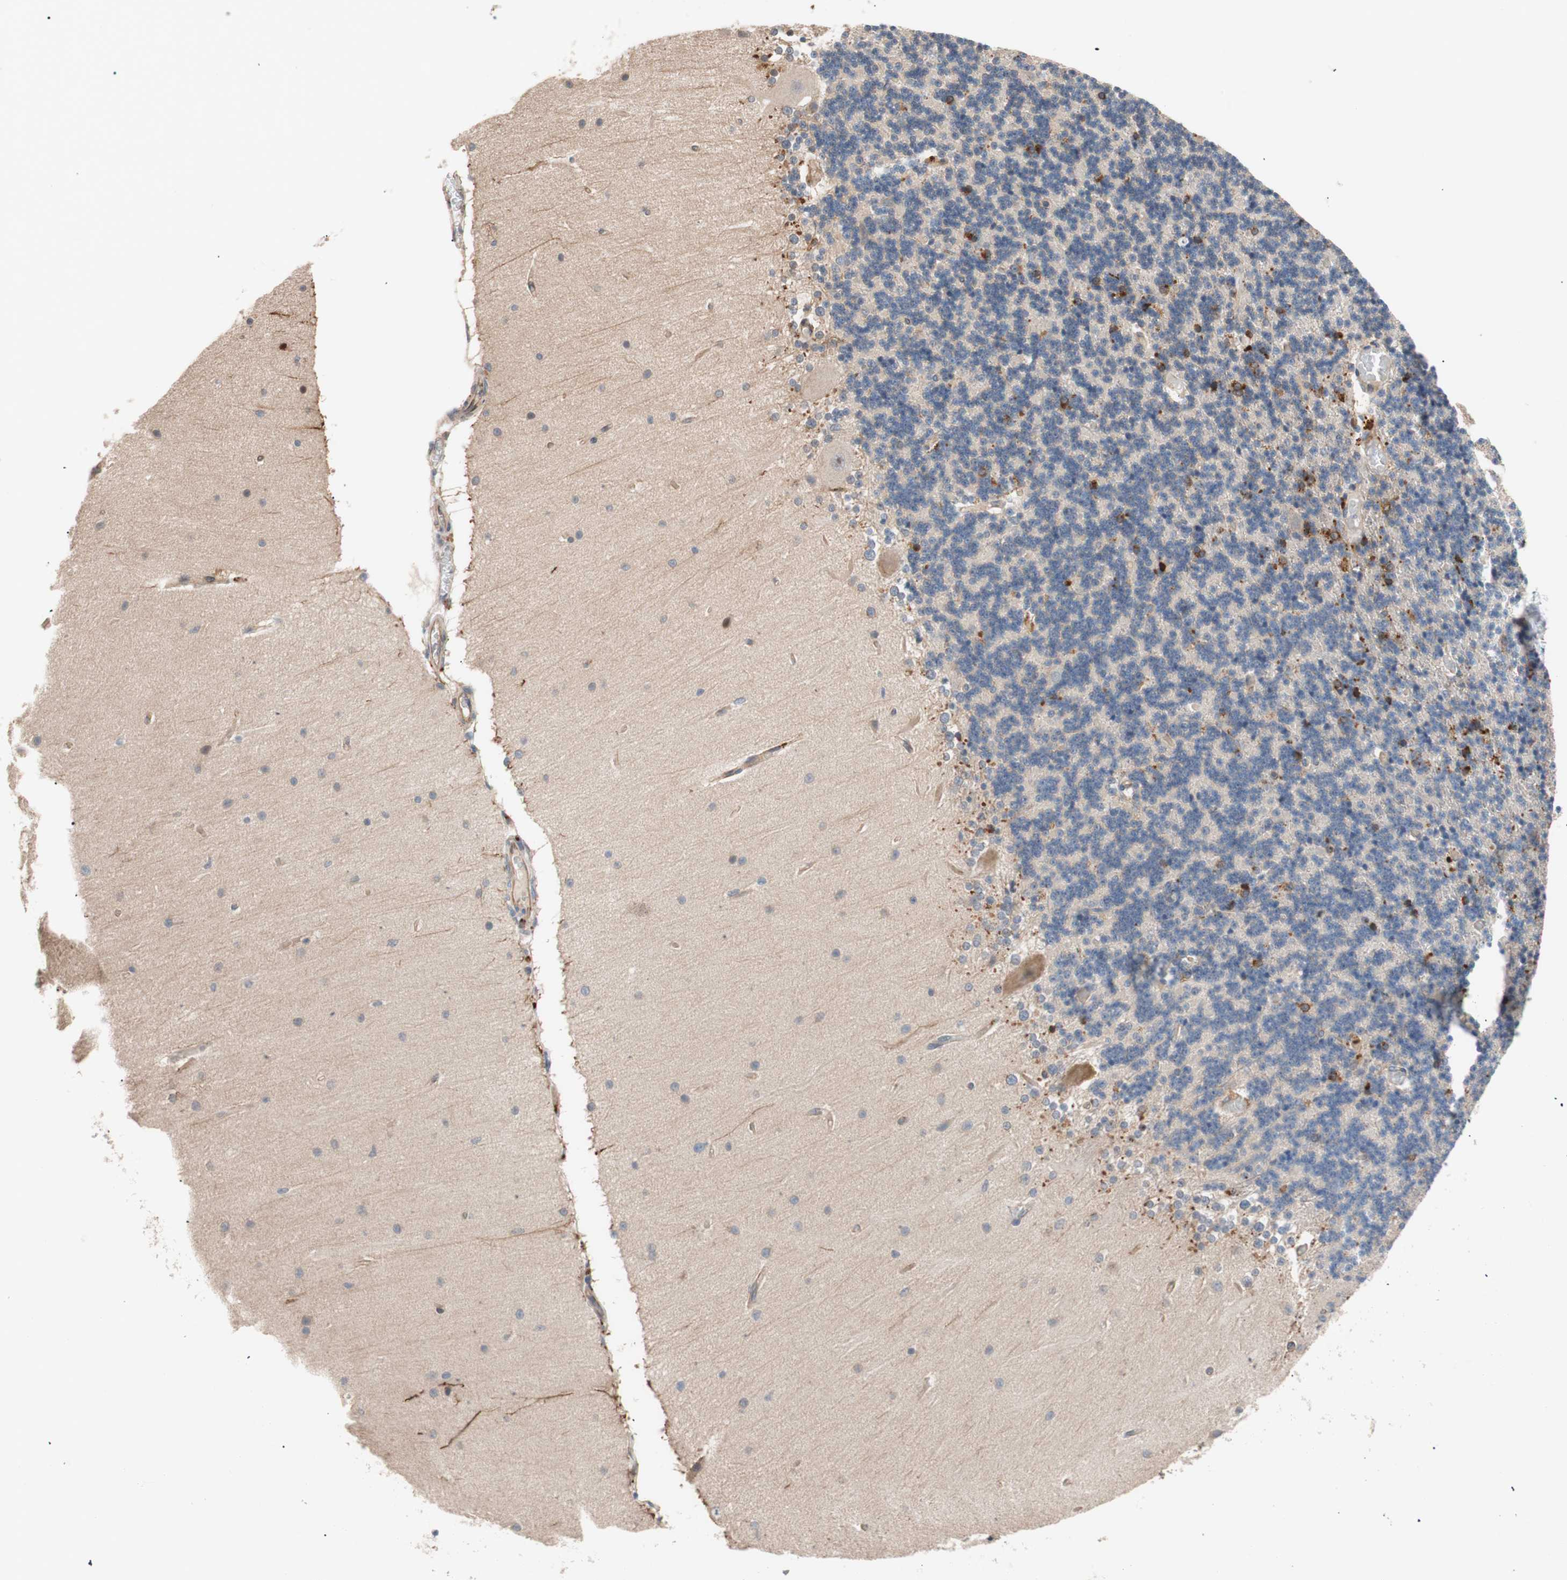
{"staining": {"intensity": "moderate", "quantity": "<25%", "location": "cytoplasmic/membranous"}, "tissue": "cerebellum", "cell_type": "Cells in granular layer", "image_type": "normal", "snomed": [{"axis": "morphology", "description": "Normal tissue, NOS"}, {"axis": "topography", "description": "Cerebellum"}], "caption": "Cerebellum stained for a protein displays moderate cytoplasmic/membranous positivity in cells in granular layer. Ihc stains the protein of interest in brown and the nuclei are stained blue.", "gene": "SMG1", "patient": {"sex": "female", "age": 54}}